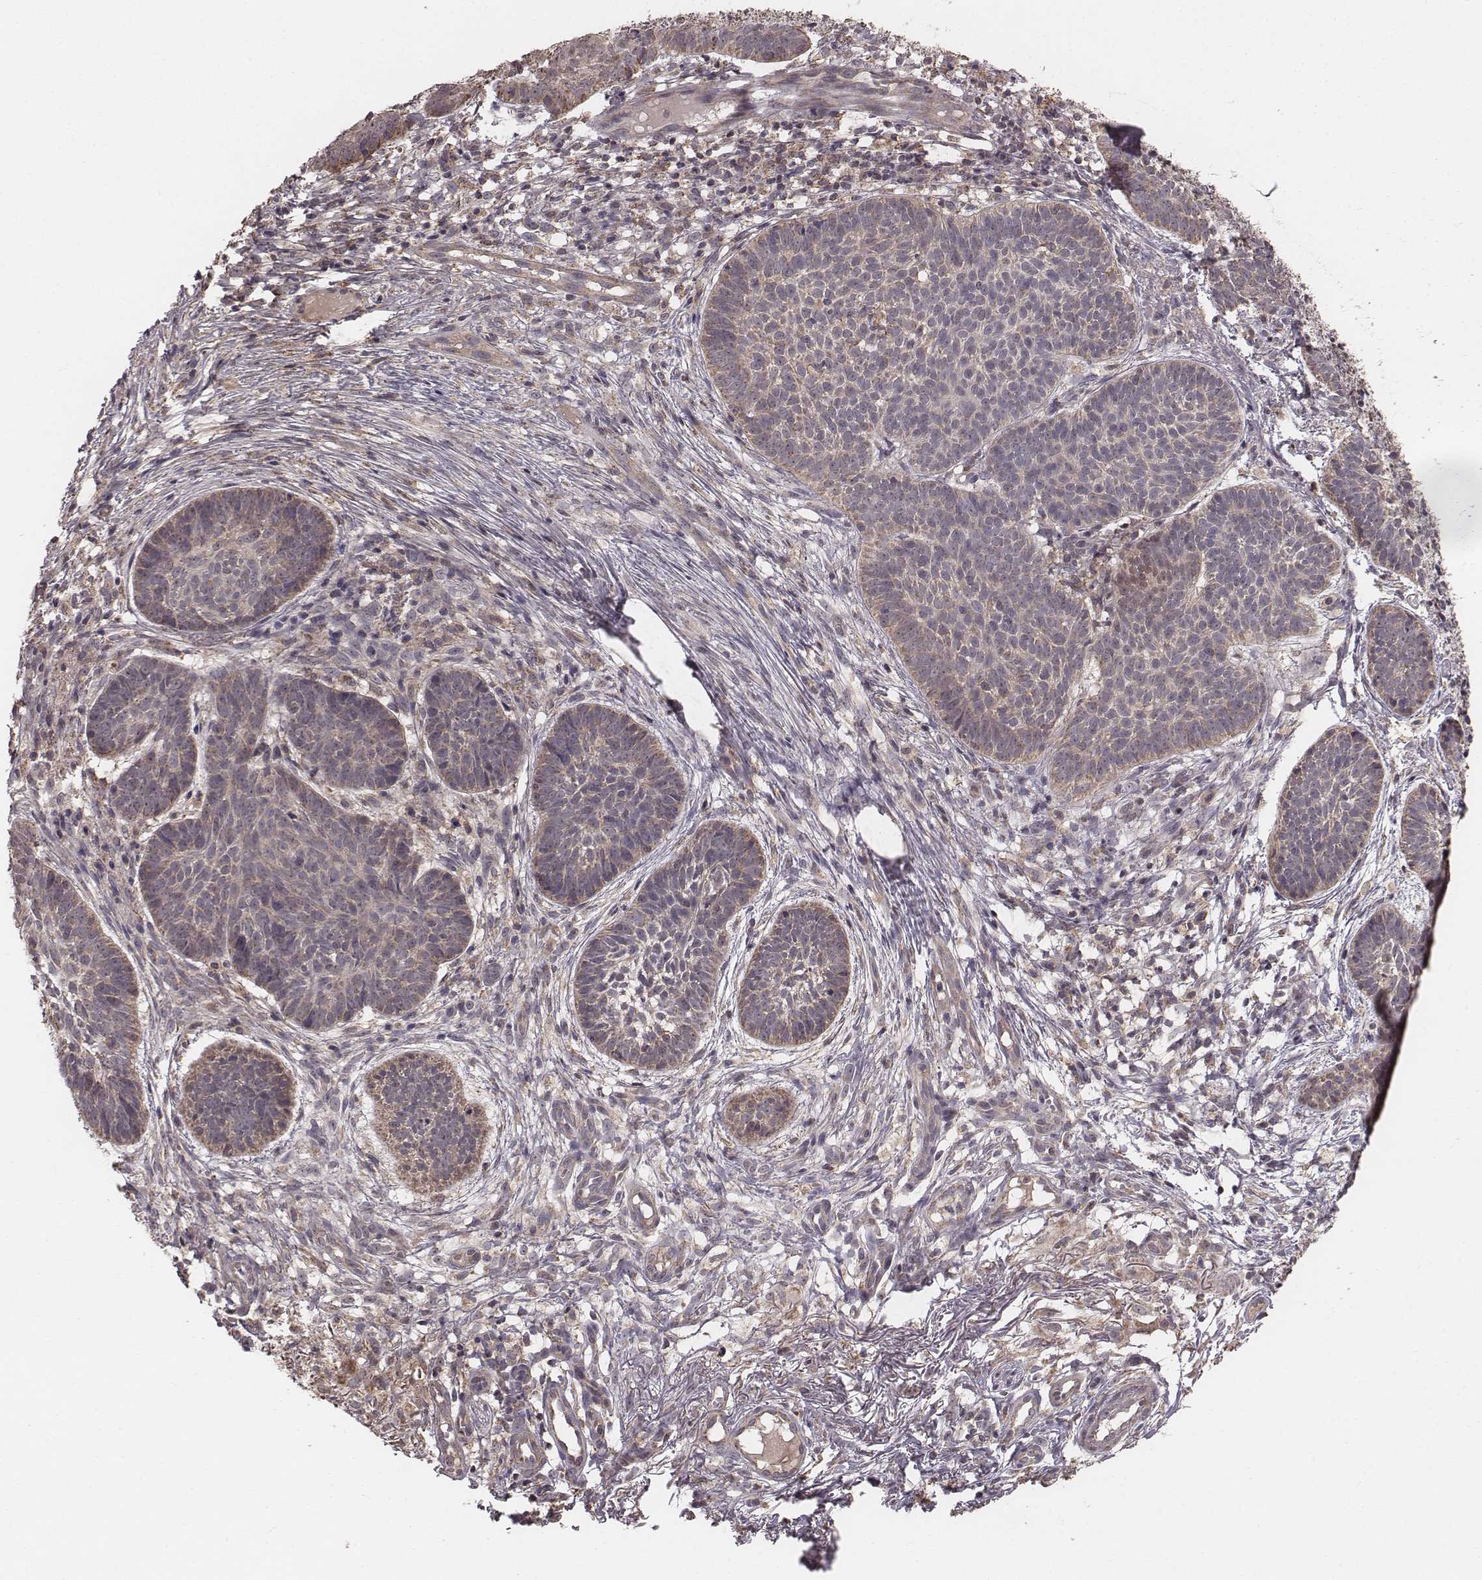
{"staining": {"intensity": "moderate", "quantity": ">75%", "location": "cytoplasmic/membranous"}, "tissue": "skin cancer", "cell_type": "Tumor cells", "image_type": "cancer", "snomed": [{"axis": "morphology", "description": "Basal cell carcinoma"}, {"axis": "topography", "description": "Skin"}], "caption": "Brown immunohistochemical staining in skin cancer demonstrates moderate cytoplasmic/membranous expression in about >75% of tumor cells.", "gene": "PDCD2L", "patient": {"sex": "male", "age": 72}}